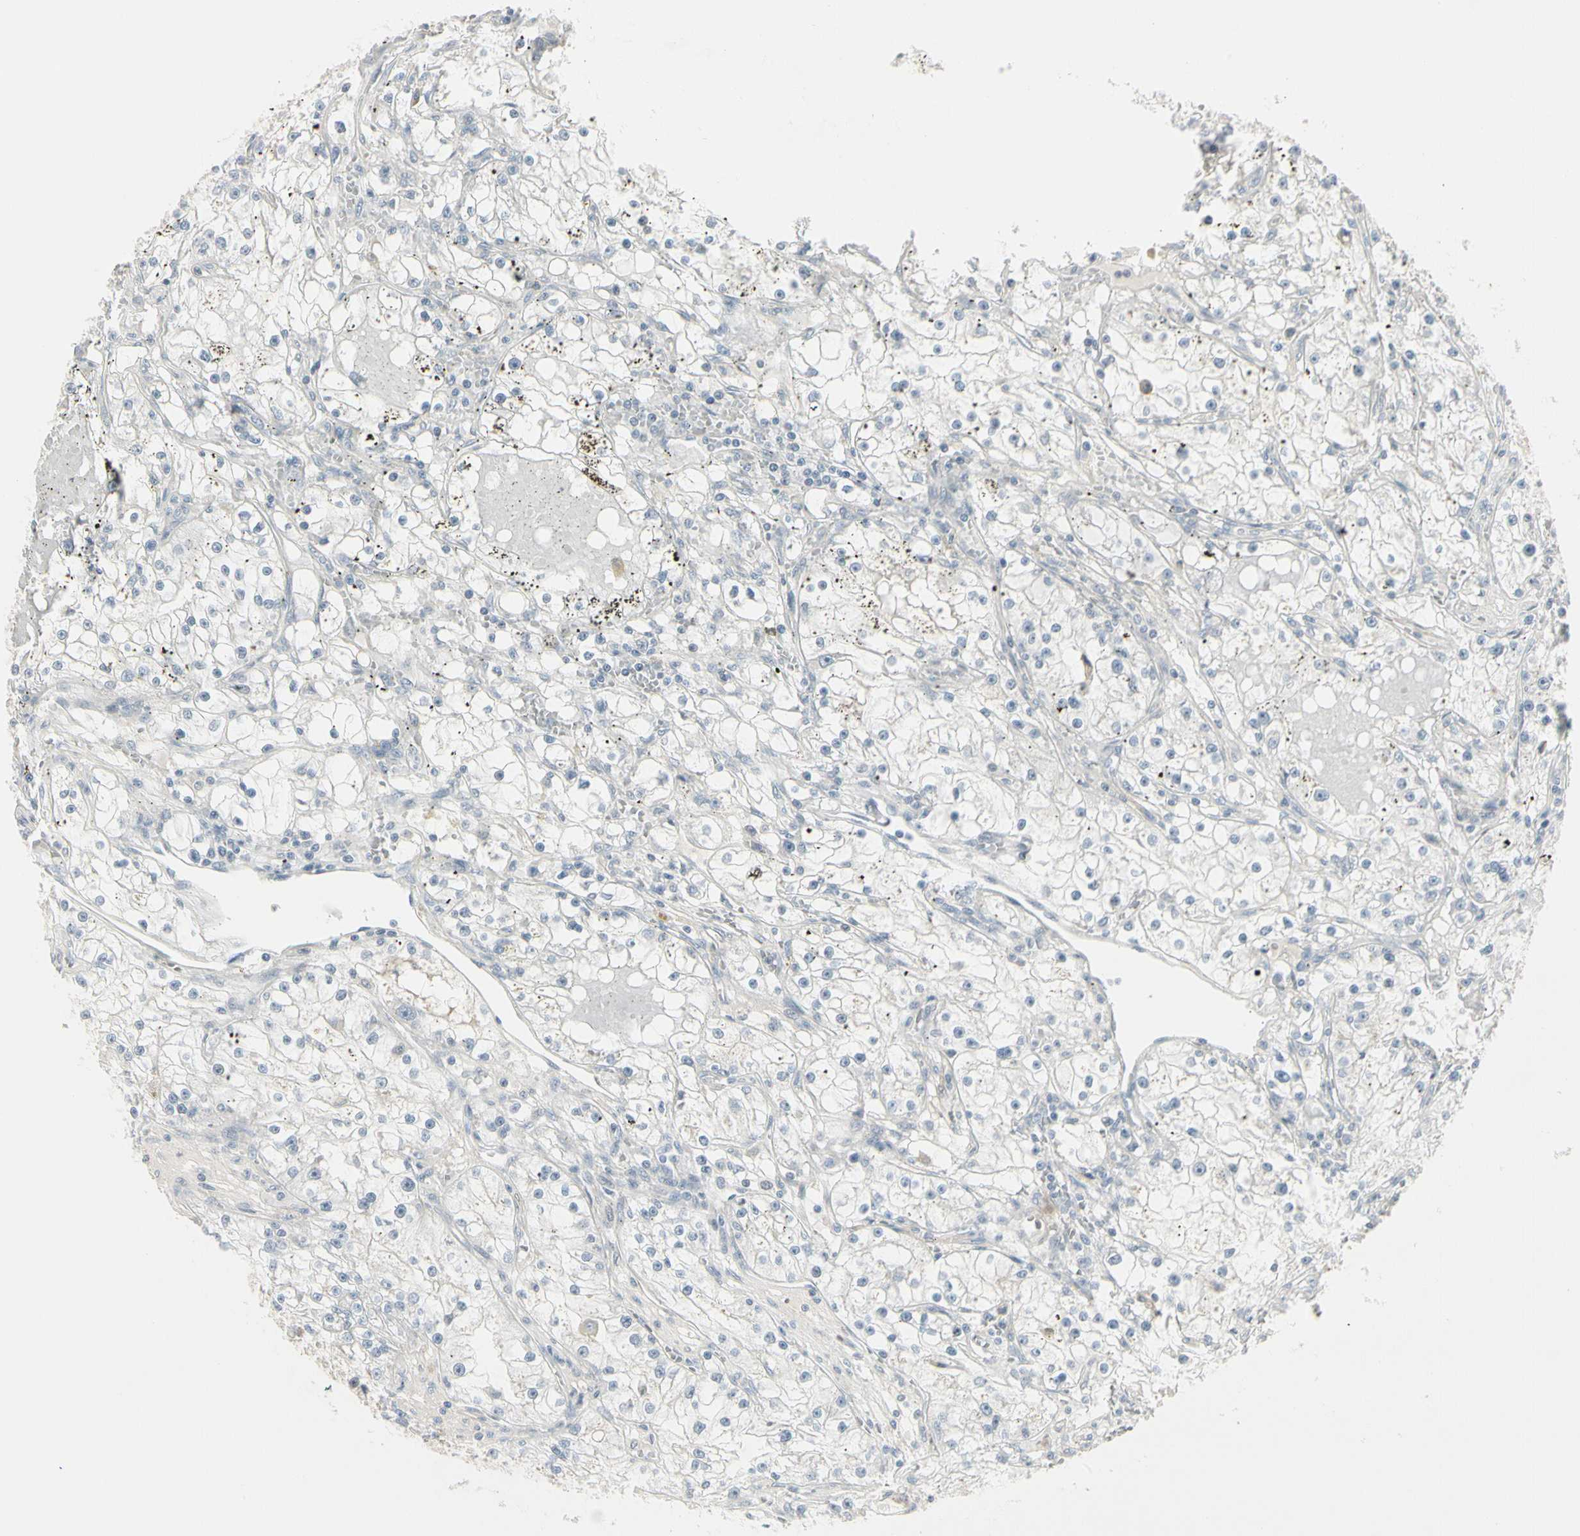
{"staining": {"intensity": "negative", "quantity": "none", "location": "none"}, "tissue": "renal cancer", "cell_type": "Tumor cells", "image_type": "cancer", "snomed": [{"axis": "morphology", "description": "Adenocarcinoma, NOS"}, {"axis": "topography", "description": "Kidney"}], "caption": "IHC of renal cancer reveals no staining in tumor cells. (DAB (3,3'-diaminobenzidine) IHC visualized using brightfield microscopy, high magnification).", "gene": "DMPK", "patient": {"sex": "male", "age": 56}}